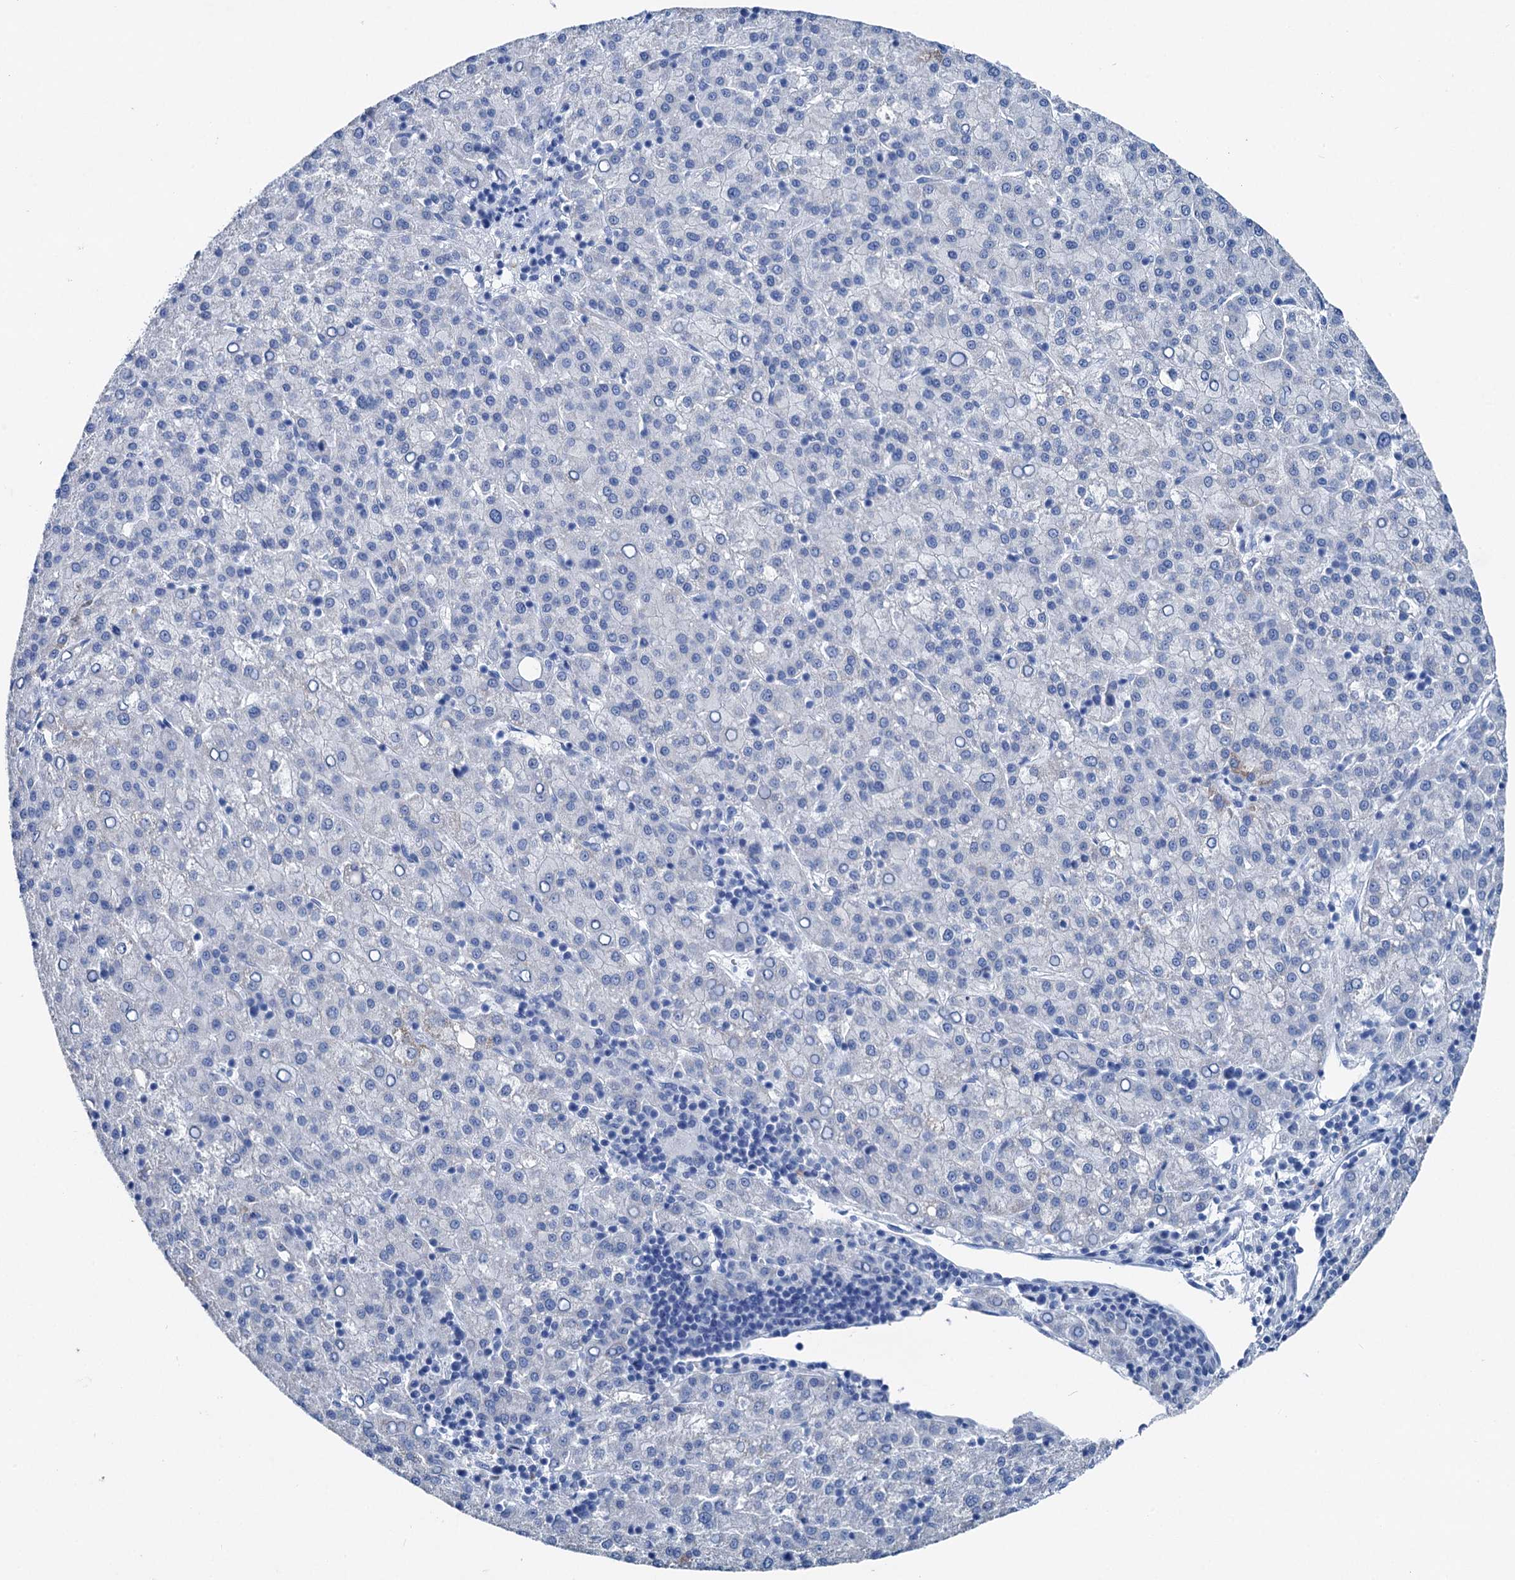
{"staining": {"intensity": "negative", "quantity": "none", "location": "none"}, "tissue": "liver cancer", "cell_type": "Tumor cells", "image_type": "cancer", "snomed": [{"axis": "morphology", "description": "Carcinoma, Hepatocellular, NOS"}, {"axis": "topography", "description": "Liver"}], "caption": "The photomicrograph shows no significant staining in tumor cells of hepatocellular carcinoma (liver).", "gene": "BRINP1", "patient": {"sex": "female", "age": 58}}